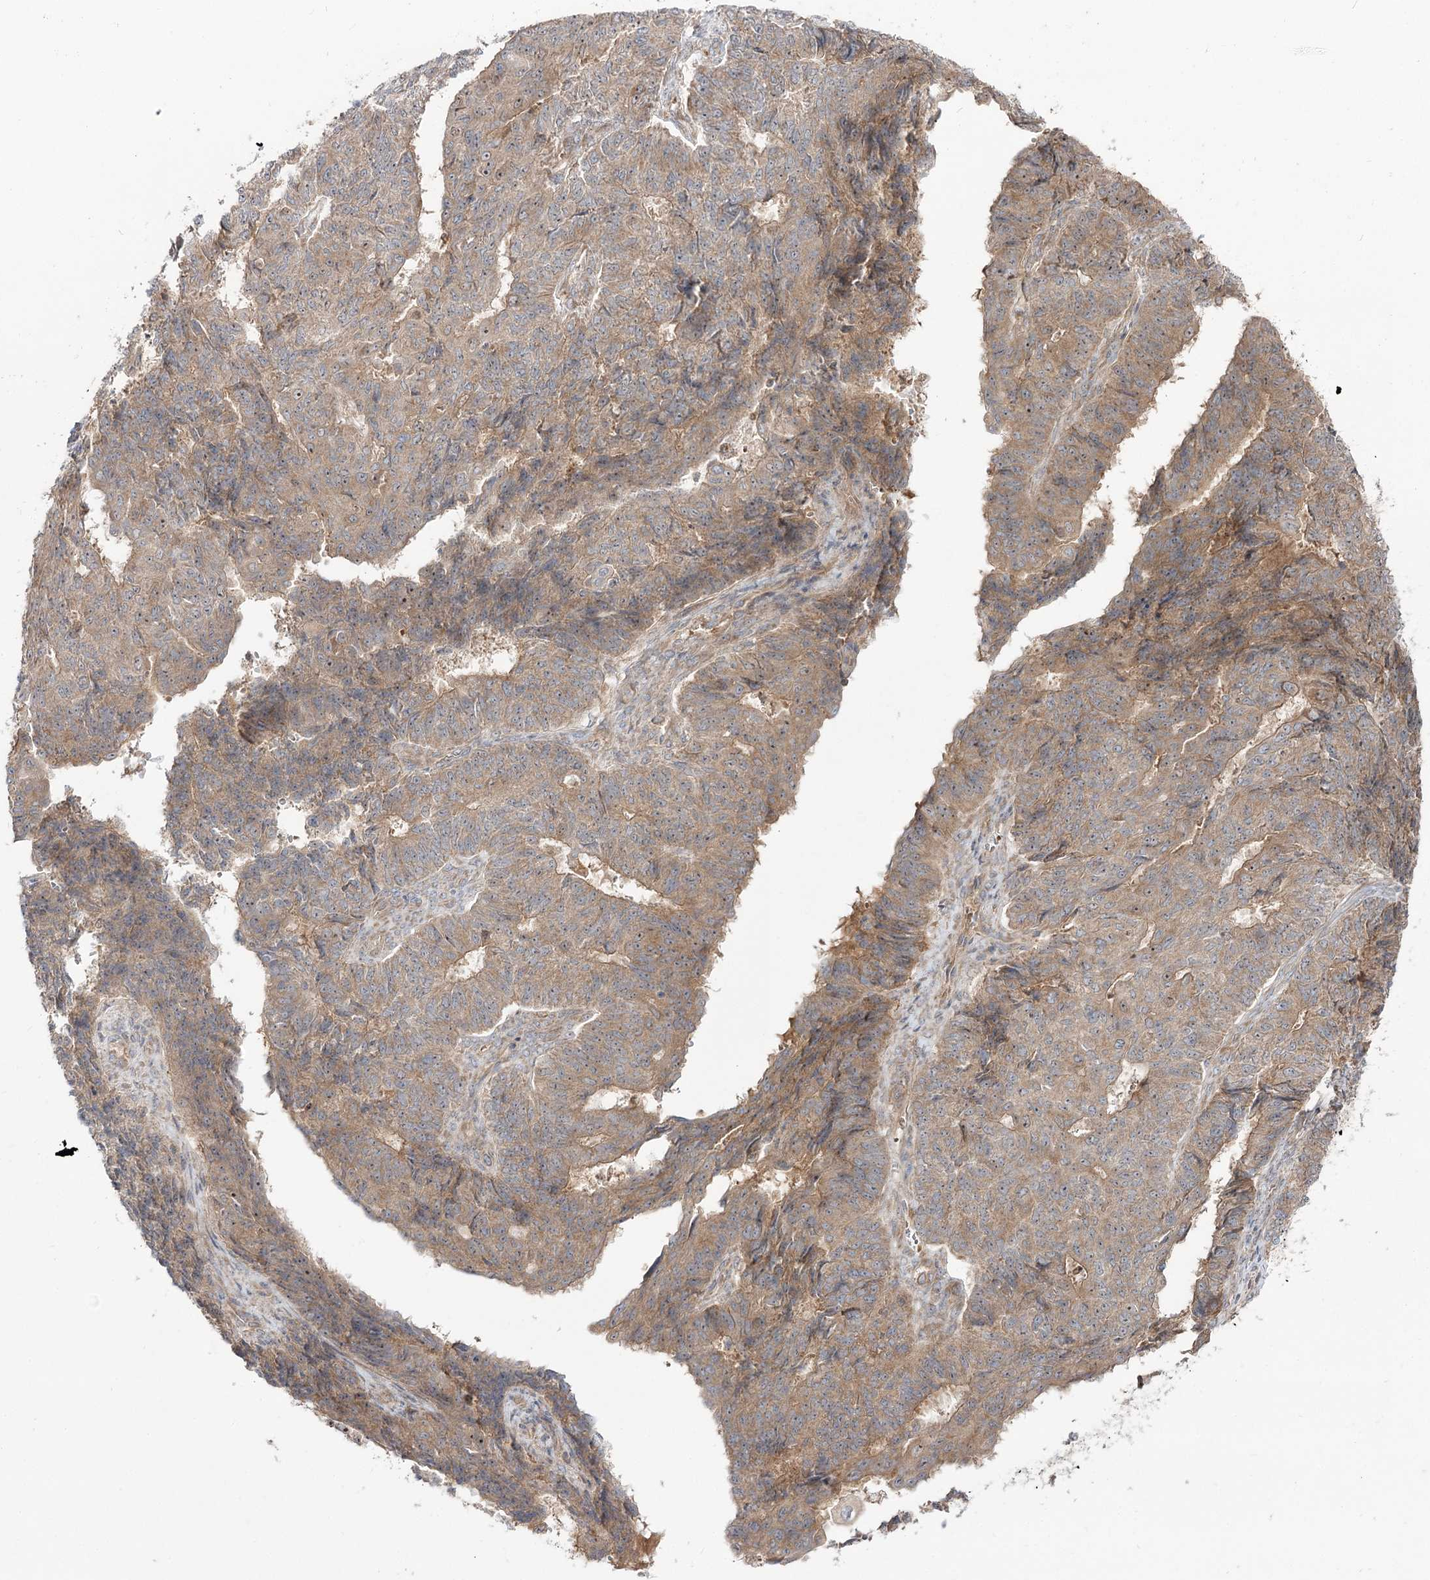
{"staining": {"intensity": "moderate", "quantity": ">75%", "location": "cytoplasmic/membranous"}, "tissue": "endometrial cancer", "cell_type": "Tumor cells", "image_type": "cancer", "snomed": [{"axis": "morphology", "description": "Adenocarcinoma, NOS"}, {"axis": "topography", "description": "Endometrium"}], "caption": "An image of endometrial cancer (adenocarcinoma) stained for a protein demonstrates moderate cytoplasmic/membranous brown staining in tumor cells.", "gene": "C11orf80", "patient": {"sex": "female", "age": 32}}